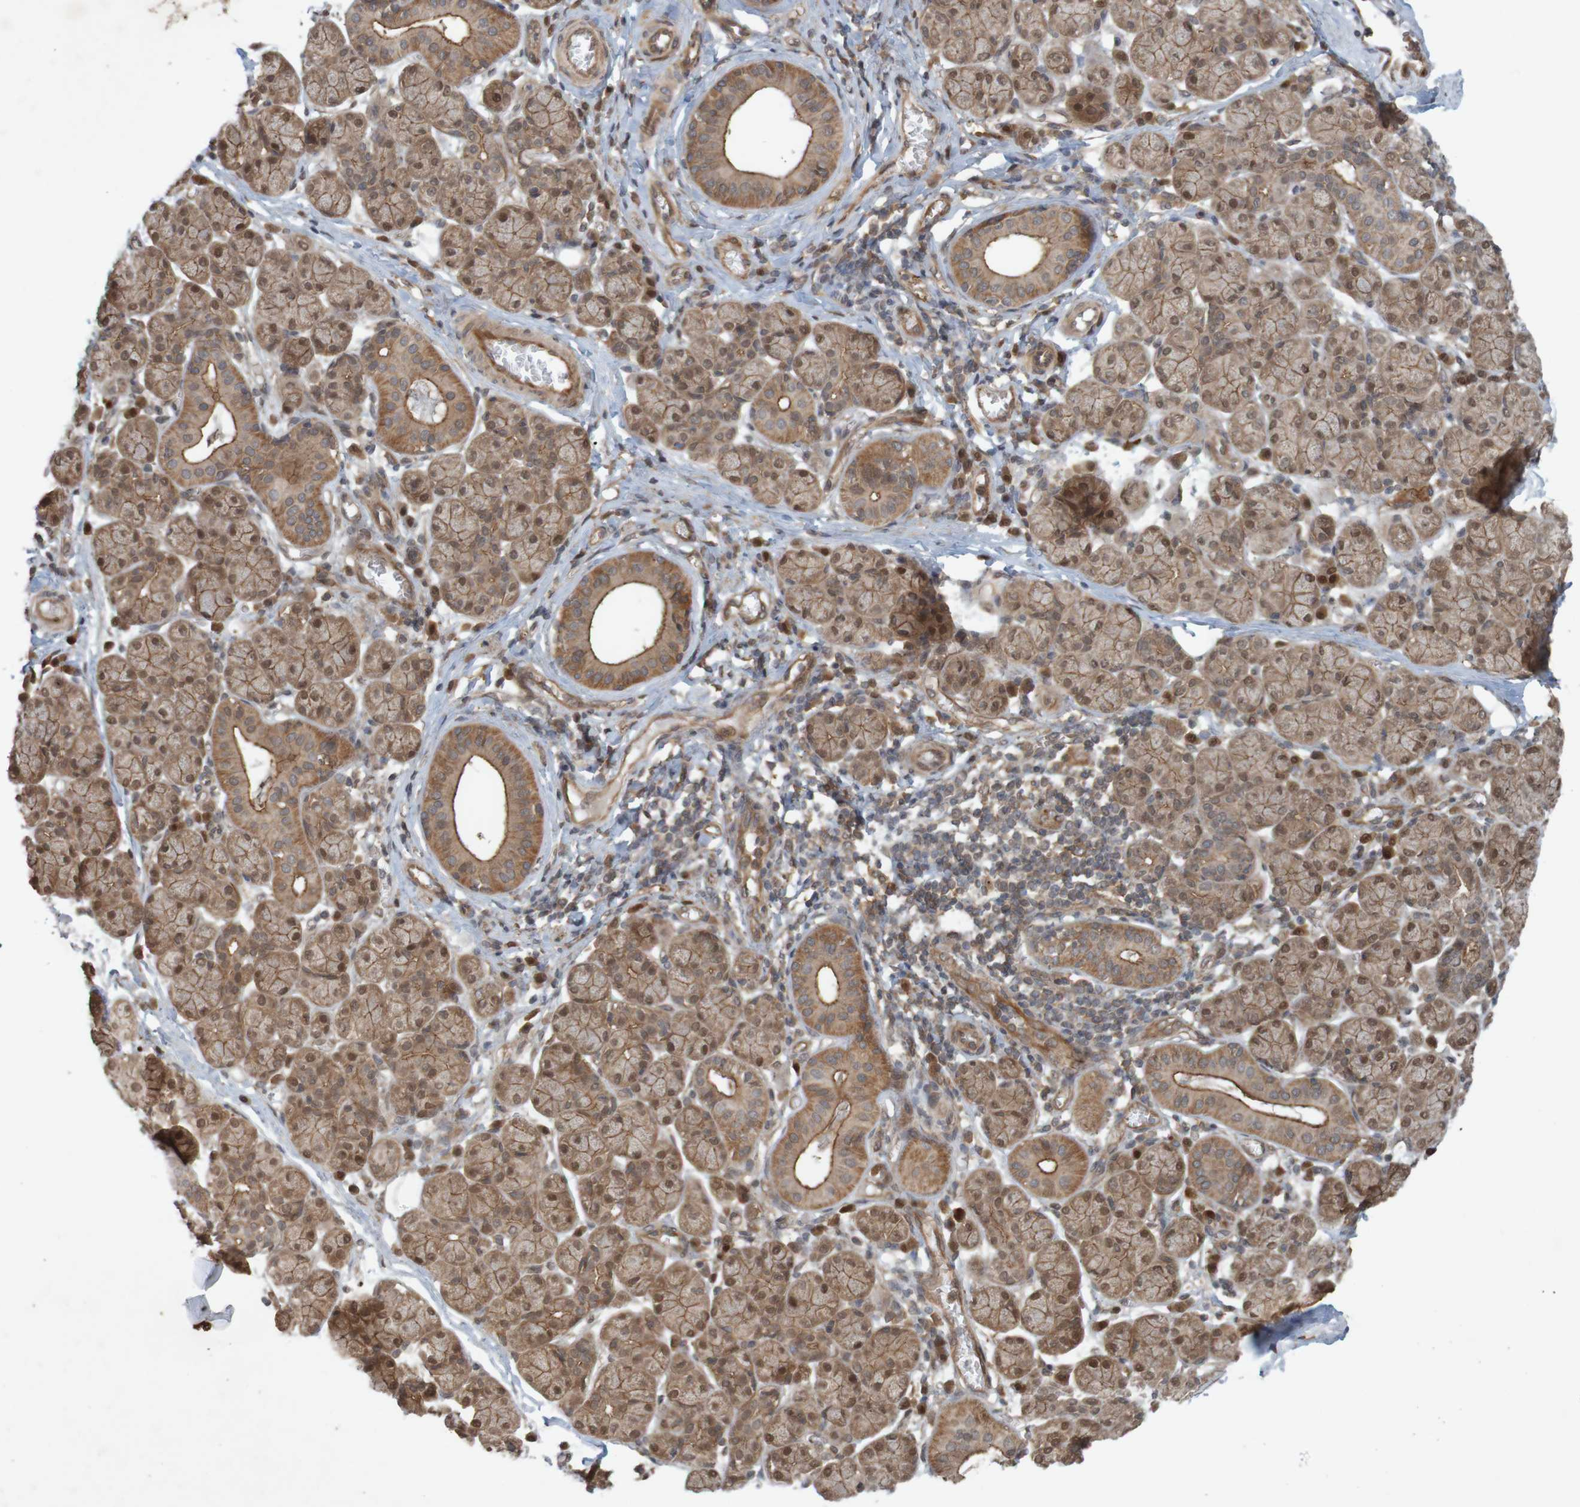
{"staining": {"intensity": "moderate", "quantity": ">75%", "location": "cytoplasmic/membranous,nuclear"}, "tissue": "salivary gland", "cell_type": "Glandular cells", "image_type": "normal", "snomed": [{"axis": "morphology", "description": "Normal tissue, NOS"}, {"axis": "morphology", "description": "Inflammation, NOS"}, {"axis": "topography", "description": "Lymph node"}, {"axis": "topography", "description": "Salivary gland"}], "caption": "Immunohistochemical staining of normal human salivary gland shows moderate cytoplasmic/membranous,nuclear protein positivity in approximately >75% of glandular cells. Using DAB (3,3'-diaminobenzidine) (brown) and hematoxylin (blue) stains, captured at high magnification using brightfield microscopy.", "gene": "ARHGEF11", "patient": {"sex": "male", "age": 3}}